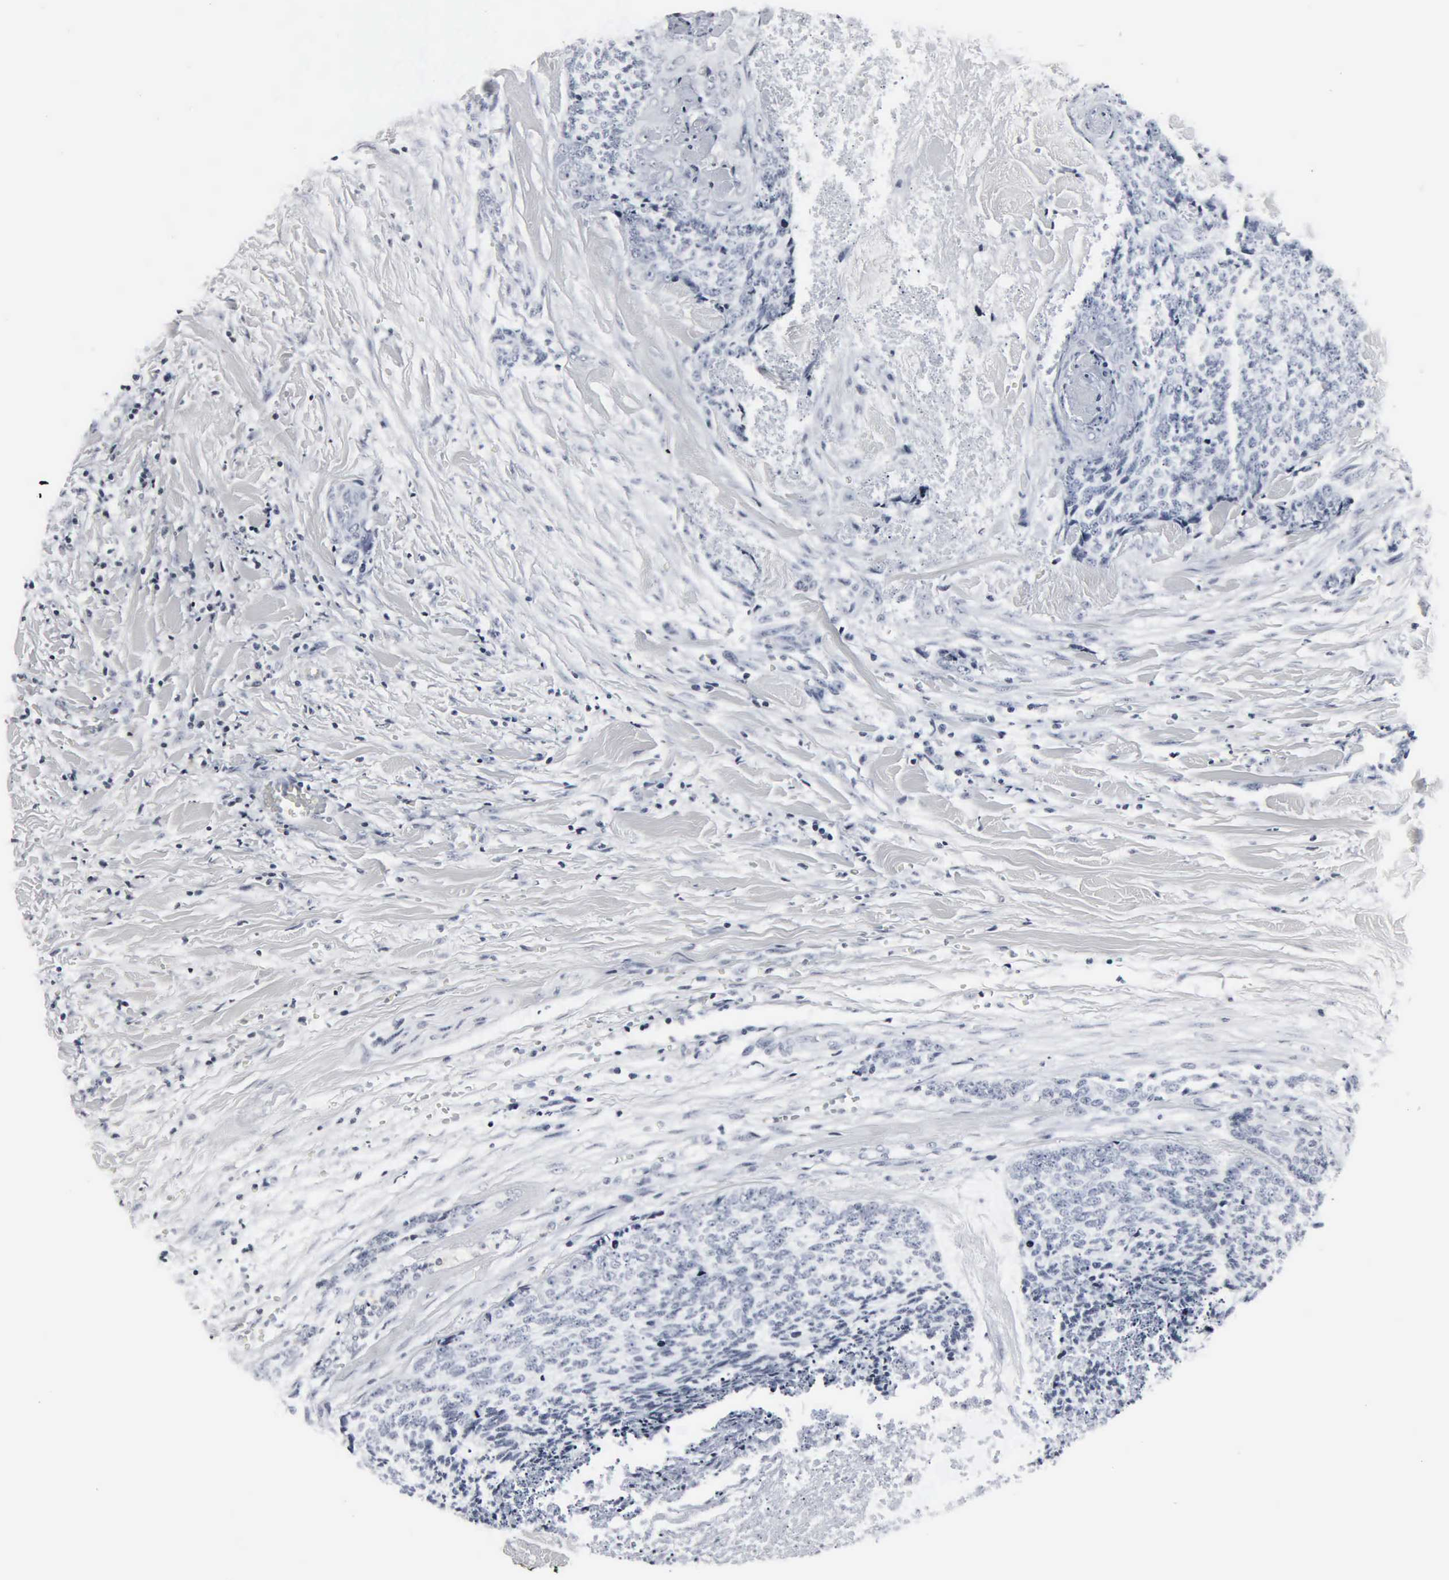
{"staining": {"intensity": "negative", "quantity": "none", "location": "none"}, "tissue": "head and neck cancer", "cell_type": "Tumor cells", "image_type": "cancer", "snomed": [{"axis": "morphology", "description": "Squamous cell carcinoma, NOS"}, {"axis": "topography", "description": "Salivary gland"}, {"axis": "topography", "description": "Head-Neck"}], "caption": "Protein analysis of head and neck cancer demonstrates no significant staining in tumor cells. (Stains: DAB (3,3'-diaminobenzidine) immunohistochemistry (IHC) with hematoxylin counter stain, Microscopy: brightfield microscopy at high magnification).", "gene": "DGCR2", "patient": {"sex": "male", "age": 70}}